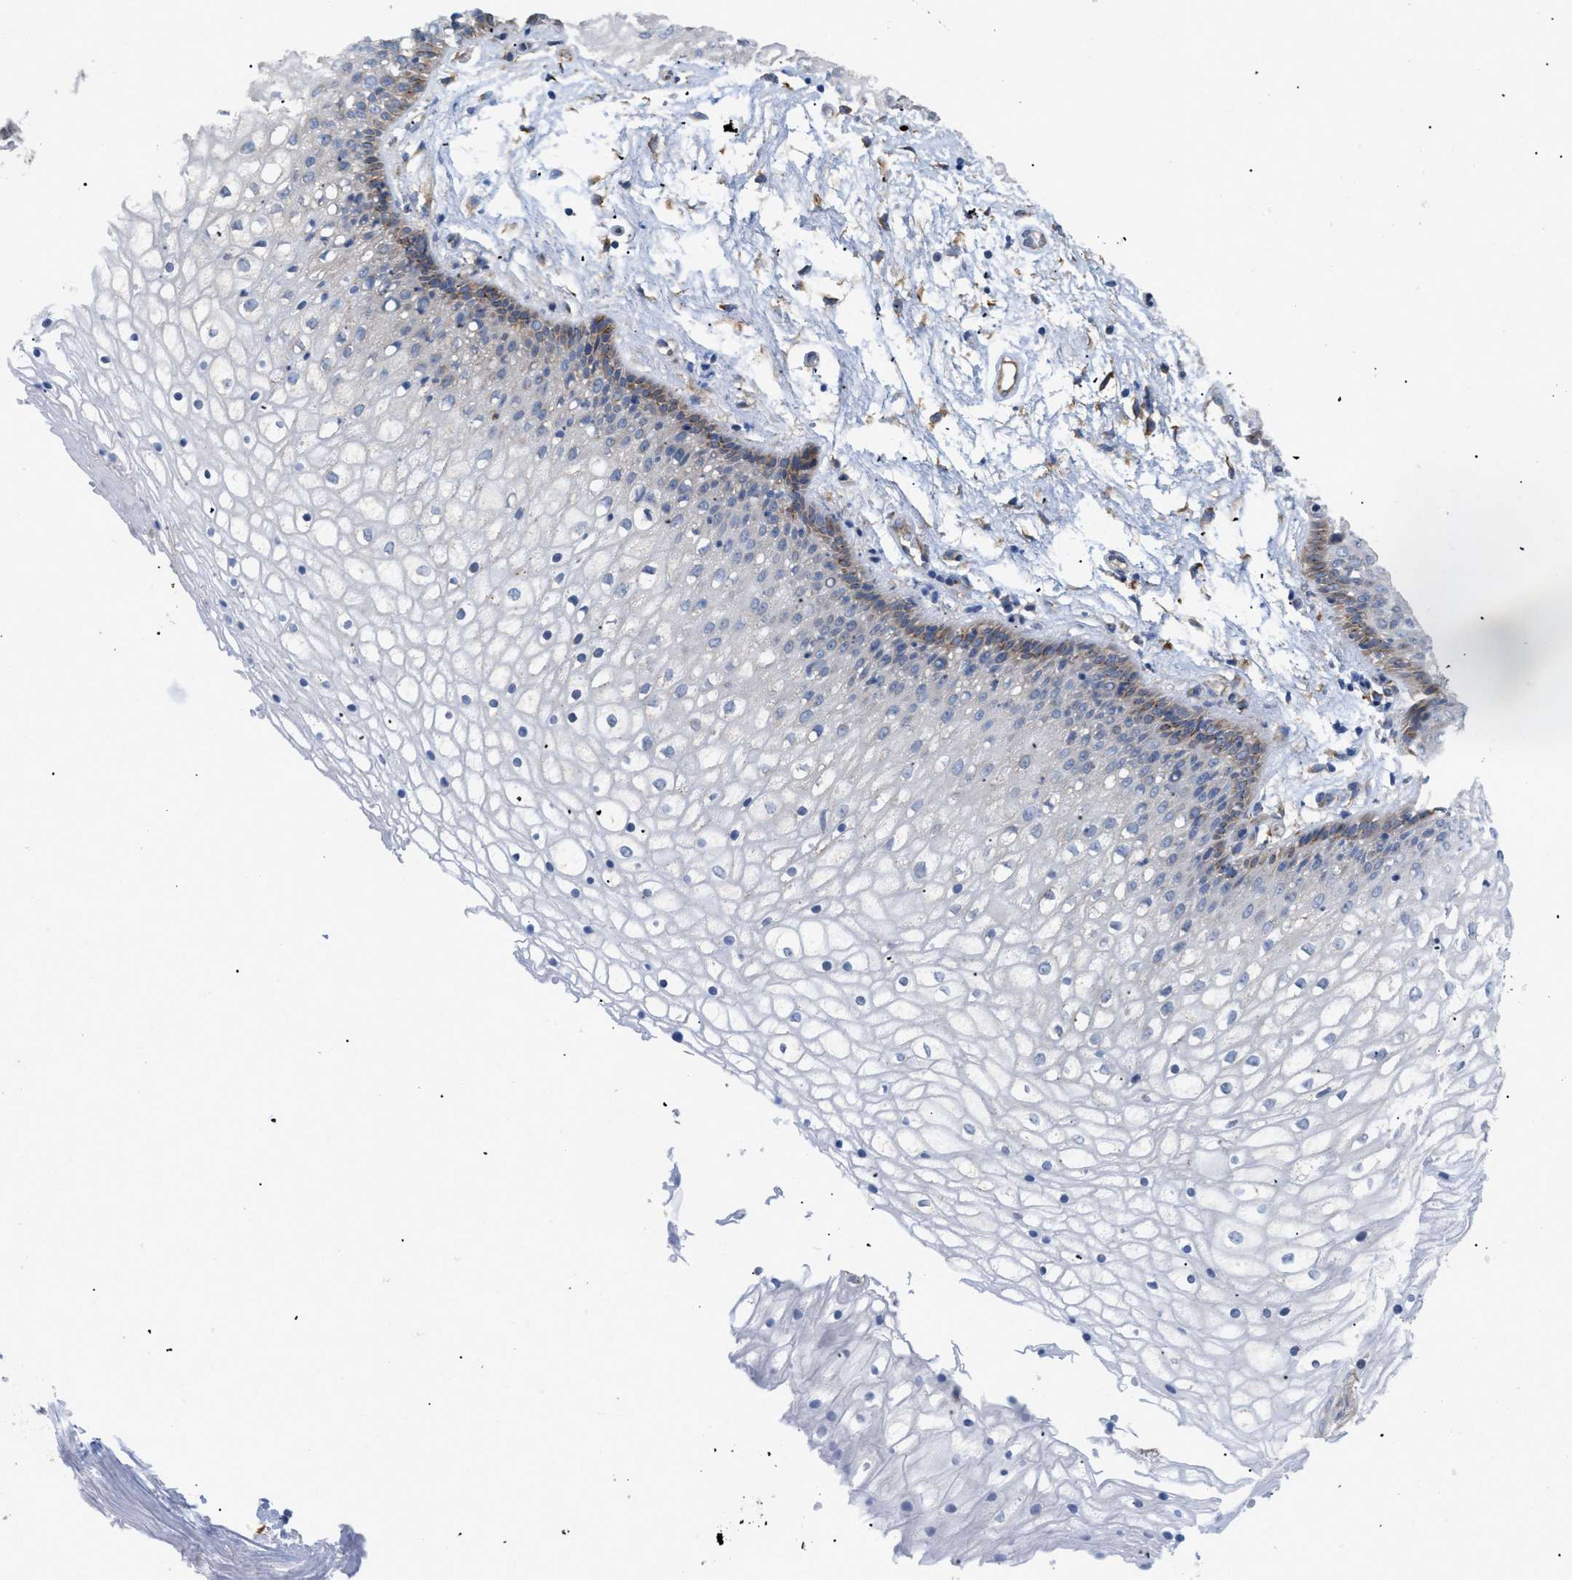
{"staining": {"intensity": "weak", "quantity": "<25%", "location": "cytoplasmic/membranous"}, "tissue": "vagina", "cell_type": "Squamous epithelial cells", "image_type": "normal", "snomed": [{"axis": "morphology", "description": "Normal tissue, NOS"}, {"axis": "topography", "description": "Vagina"}], "caption": "Immunohistochemistry of benign vagina reveals no positivity in squamous epithelial cells.", "gene": "SLC50A1", "patient": {"sex": "female", "age": 34}}